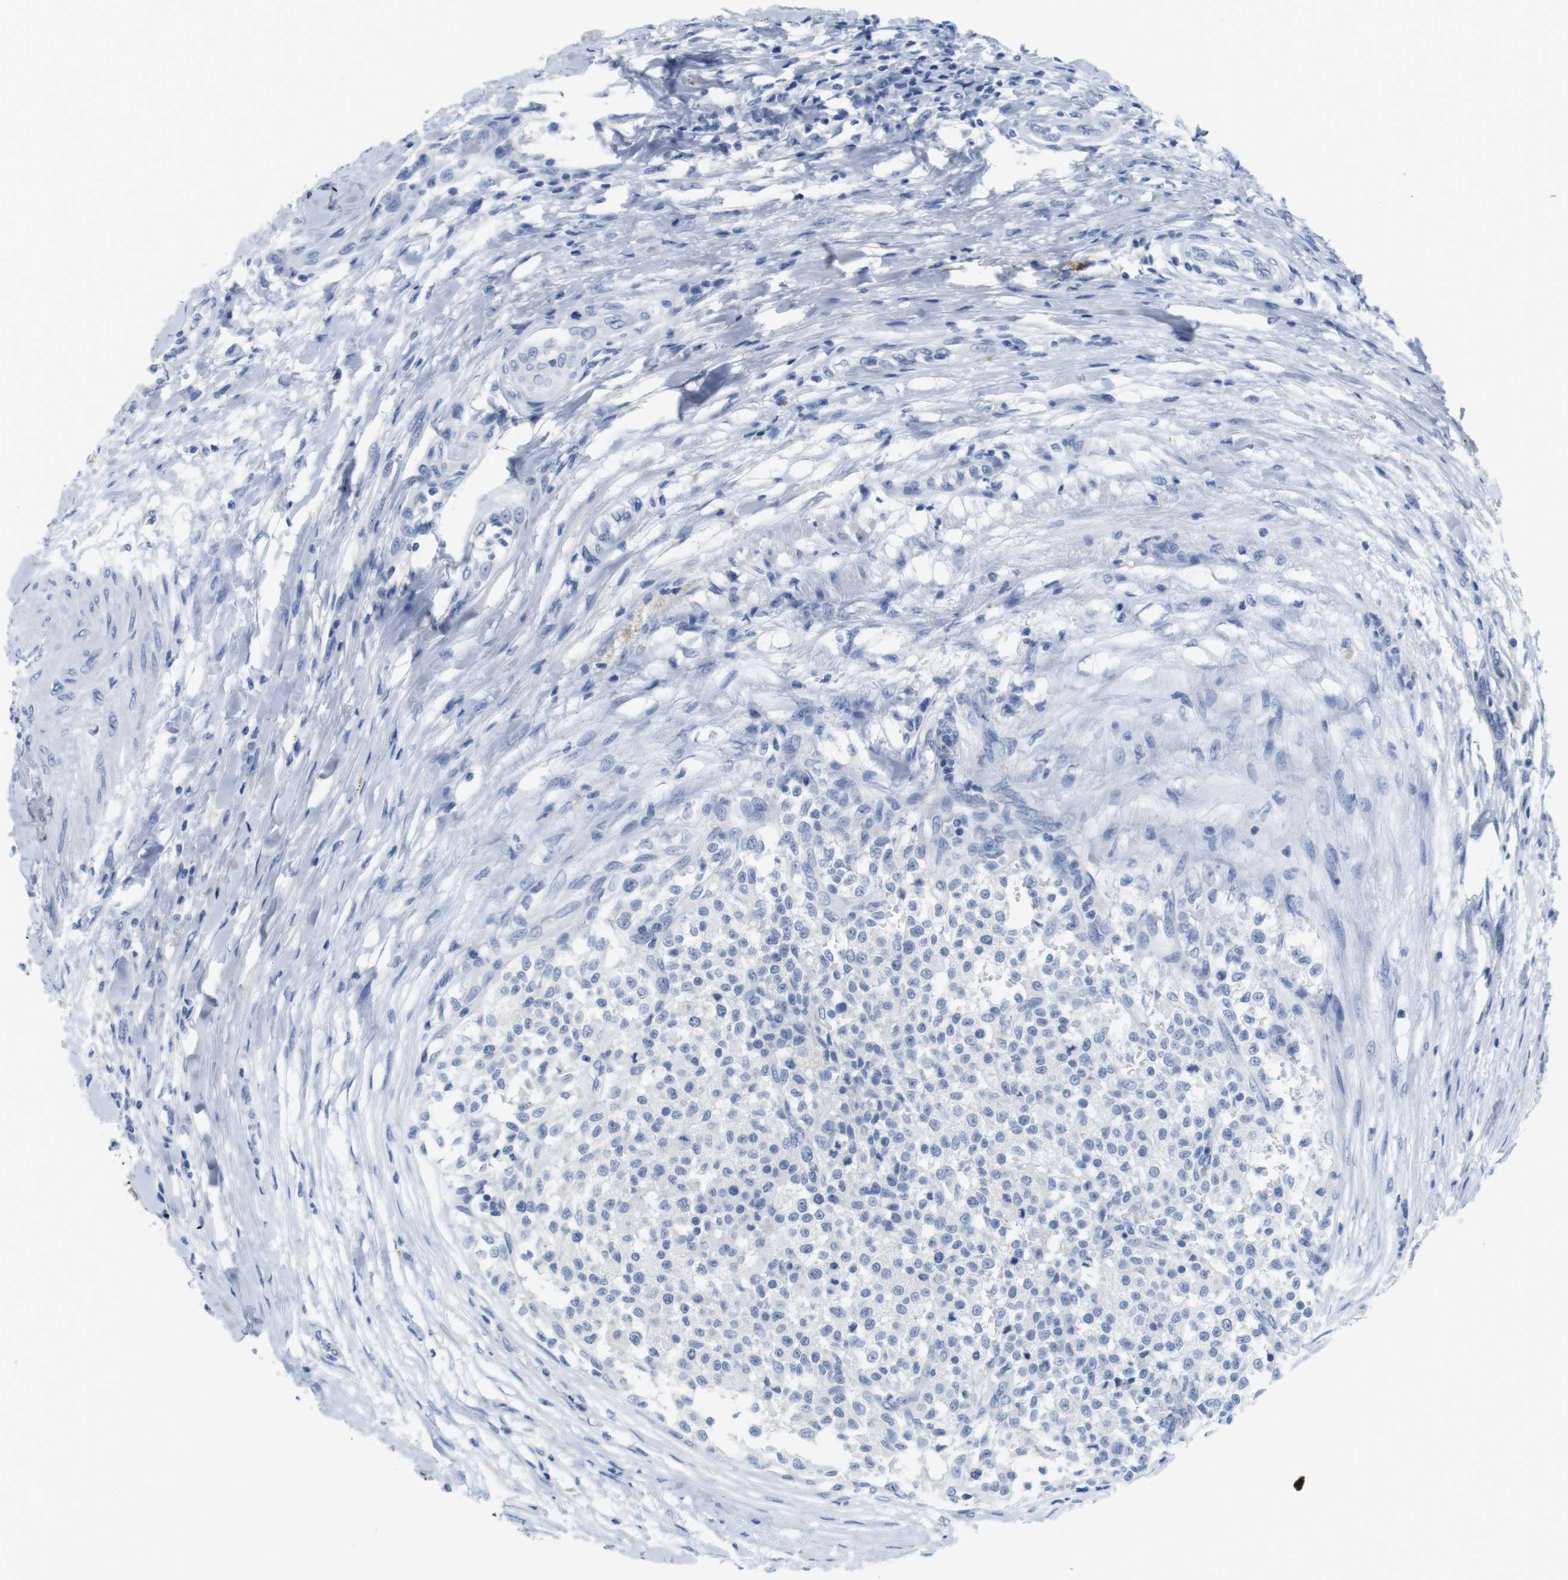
{"staining": {"intensity": "negative", "quantity": "none", "location": "none"}, "tissue": "testis cancer", "cell_type": "Tumor cells", "image_type": "cancer", "snomed": [{"axis": "morphology", "description": "Seminoma, NOS"}, {"axis": "topography", "description": "Testis"}], "caption": "Tumor cells are negative for protein expression in human testis cancer (seminoma).", "gene": "MAP6", "patient": {"sex": "male", "age": 59}}